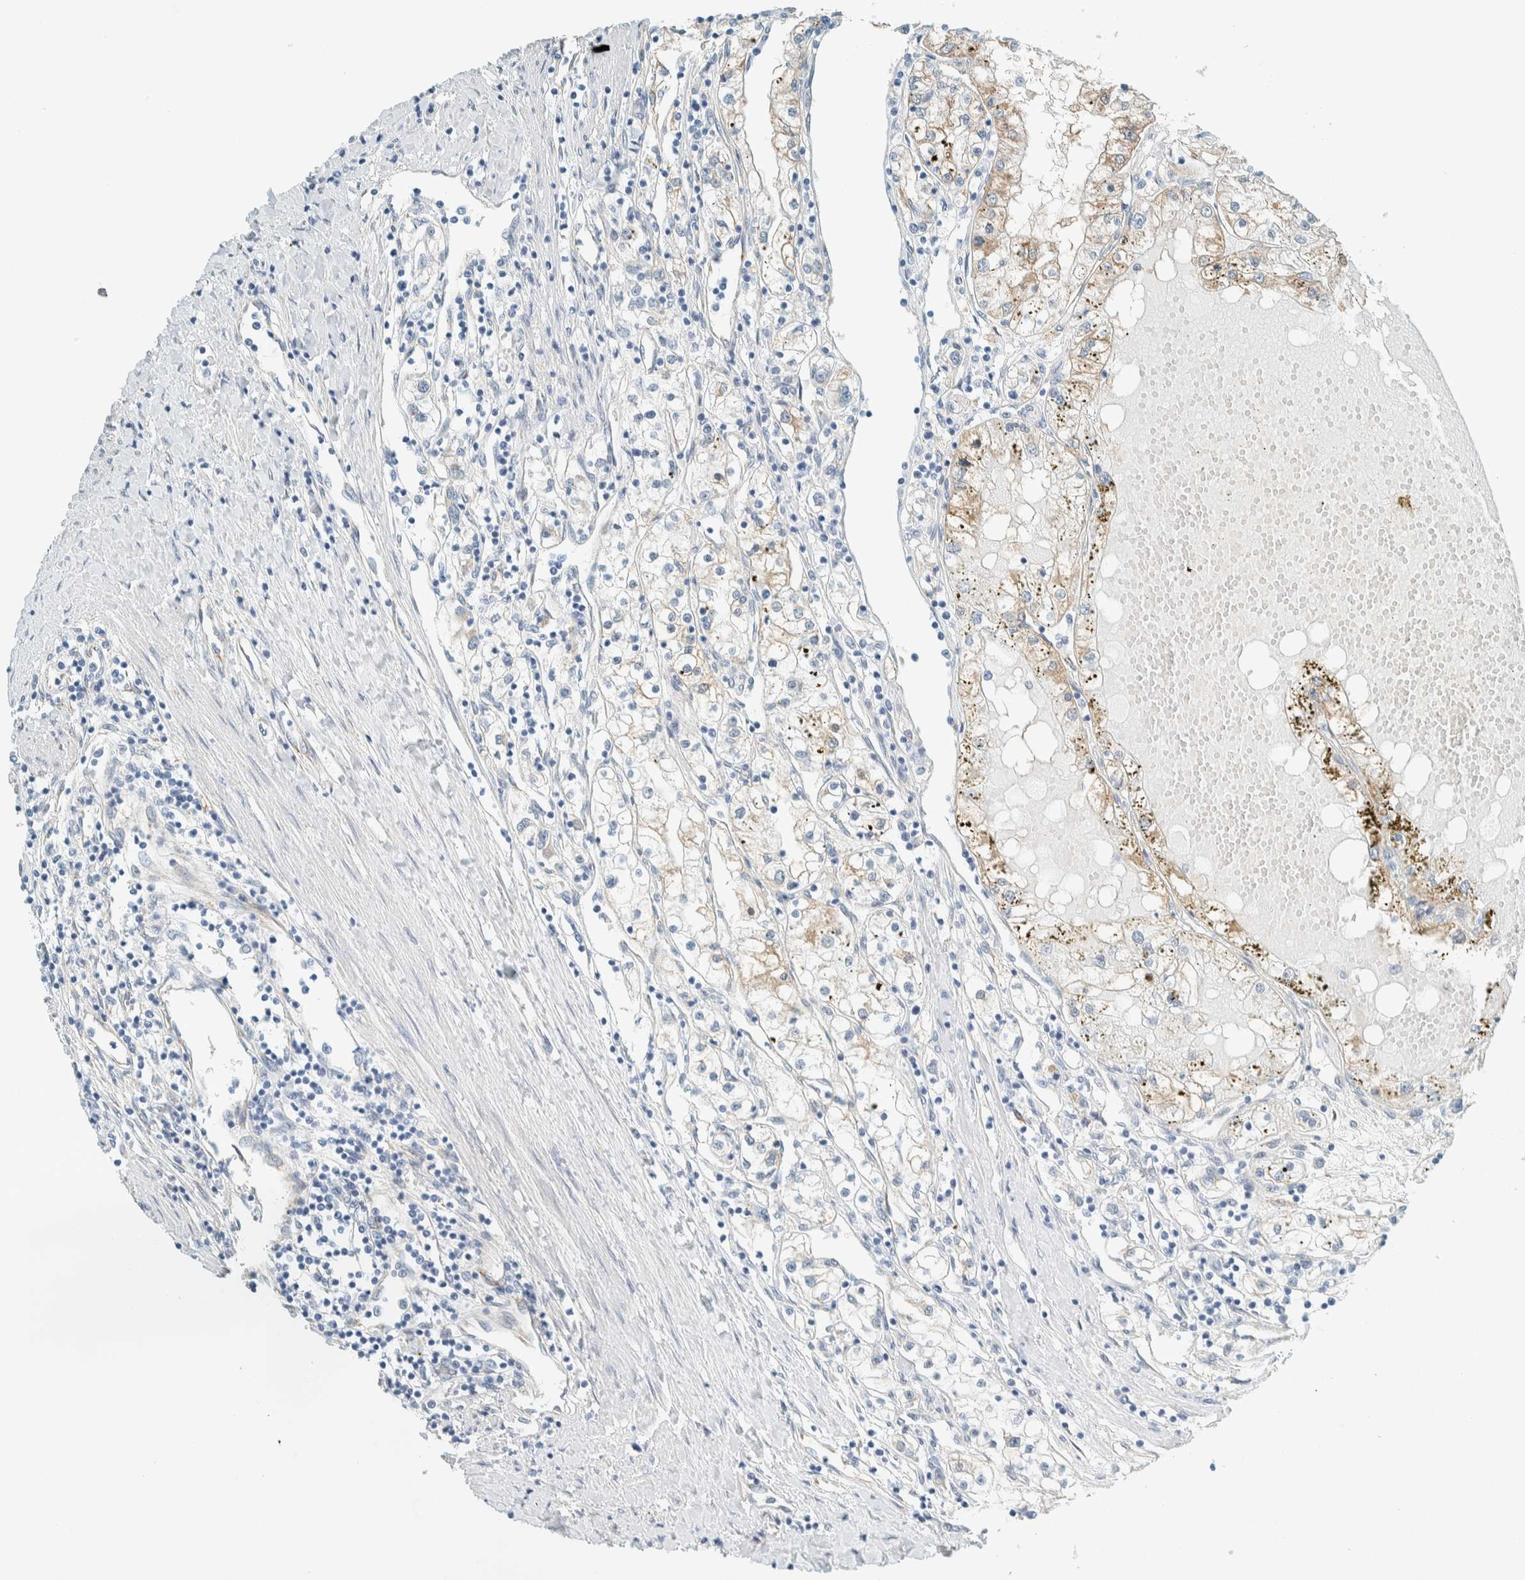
{"staining": {"intensity": "moderate", "quantity": "<25%", "location": "cytoplasmic/membranous"}, "tissue": "renal cancer", "cell_type": "Tumor cells", "image_type": "cancer", "snomed": [{"axis": "morphology", "description": "Adenocarcinoma, NOS"}, {"axis": "topography", "description": "Kidney"}], "caption": "Human adenocarcinoma (renal) stained for a protein (brown) demonstrates moderate cytoplasmic/membranous positive positivity in approximately <25% of tumor cells.", "gene": "ALDH7A1", "patient": {"sex": "male", "age": 68}}